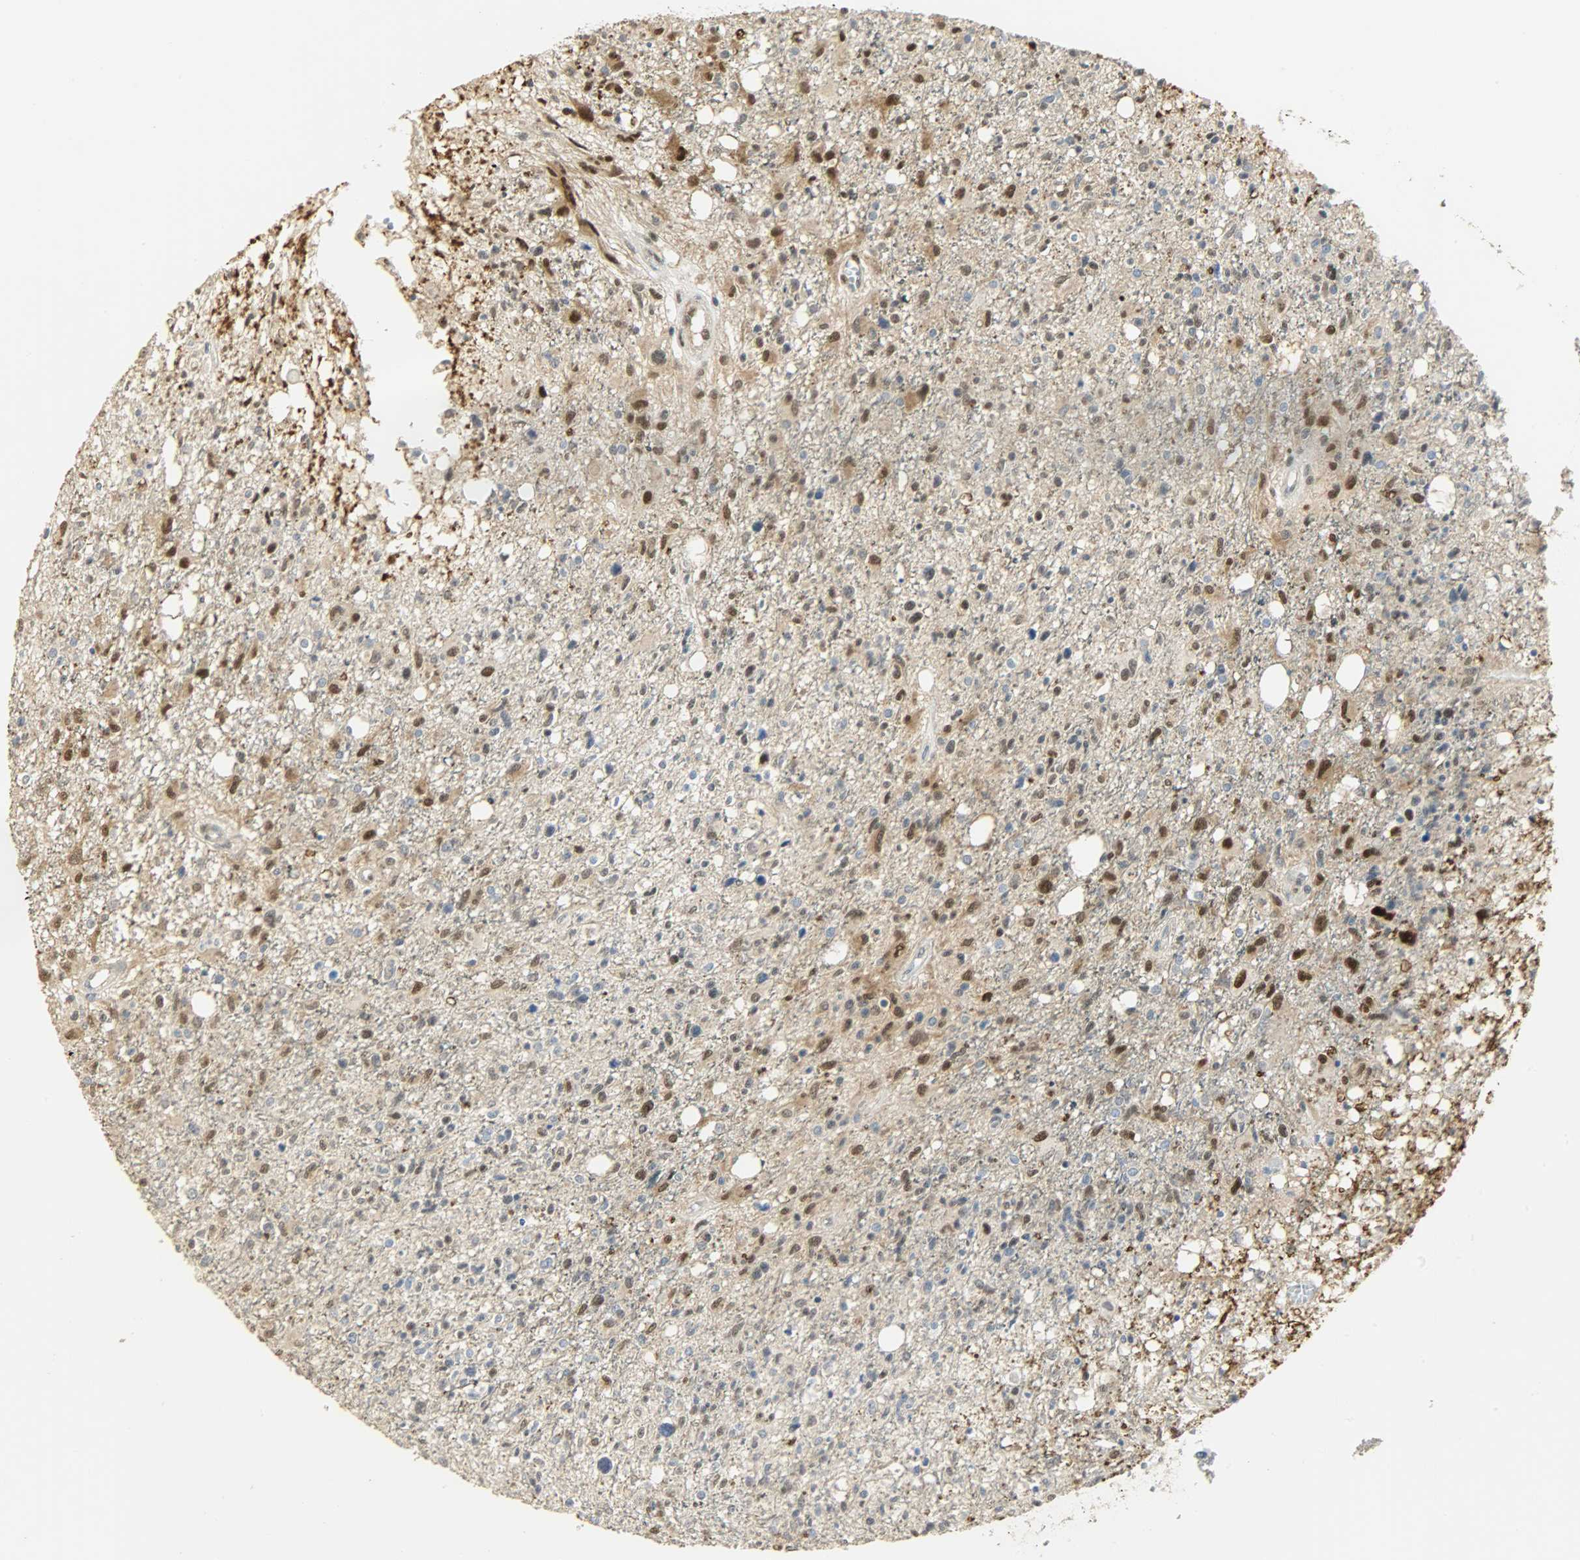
{"staining": {"intensity": "strong", "quantity": "25%-75%", "location": "nuclear"}, "tissue": "glioma", "cell_type": "Tumor cells", "image_type": "cancer", "snomed": [{"axis": "morphology", "description": "Glioma, malignant, High grade"}, {"axis": "topography", "description": "Cerebral cortex"}], "caption": "IHC staining of malignant glioma (high-grade), which displays high levels of strong nuclear positivity in approximately 25%-75% of tumor cells indicating strong nuclear protein staining. The staining was performed using DAB (brown) for protein detection and nuclei were counterstained in hematoxylin (blue).", "gene": "NPEPL1", "patient": {"sex": "male", "age": 76}}